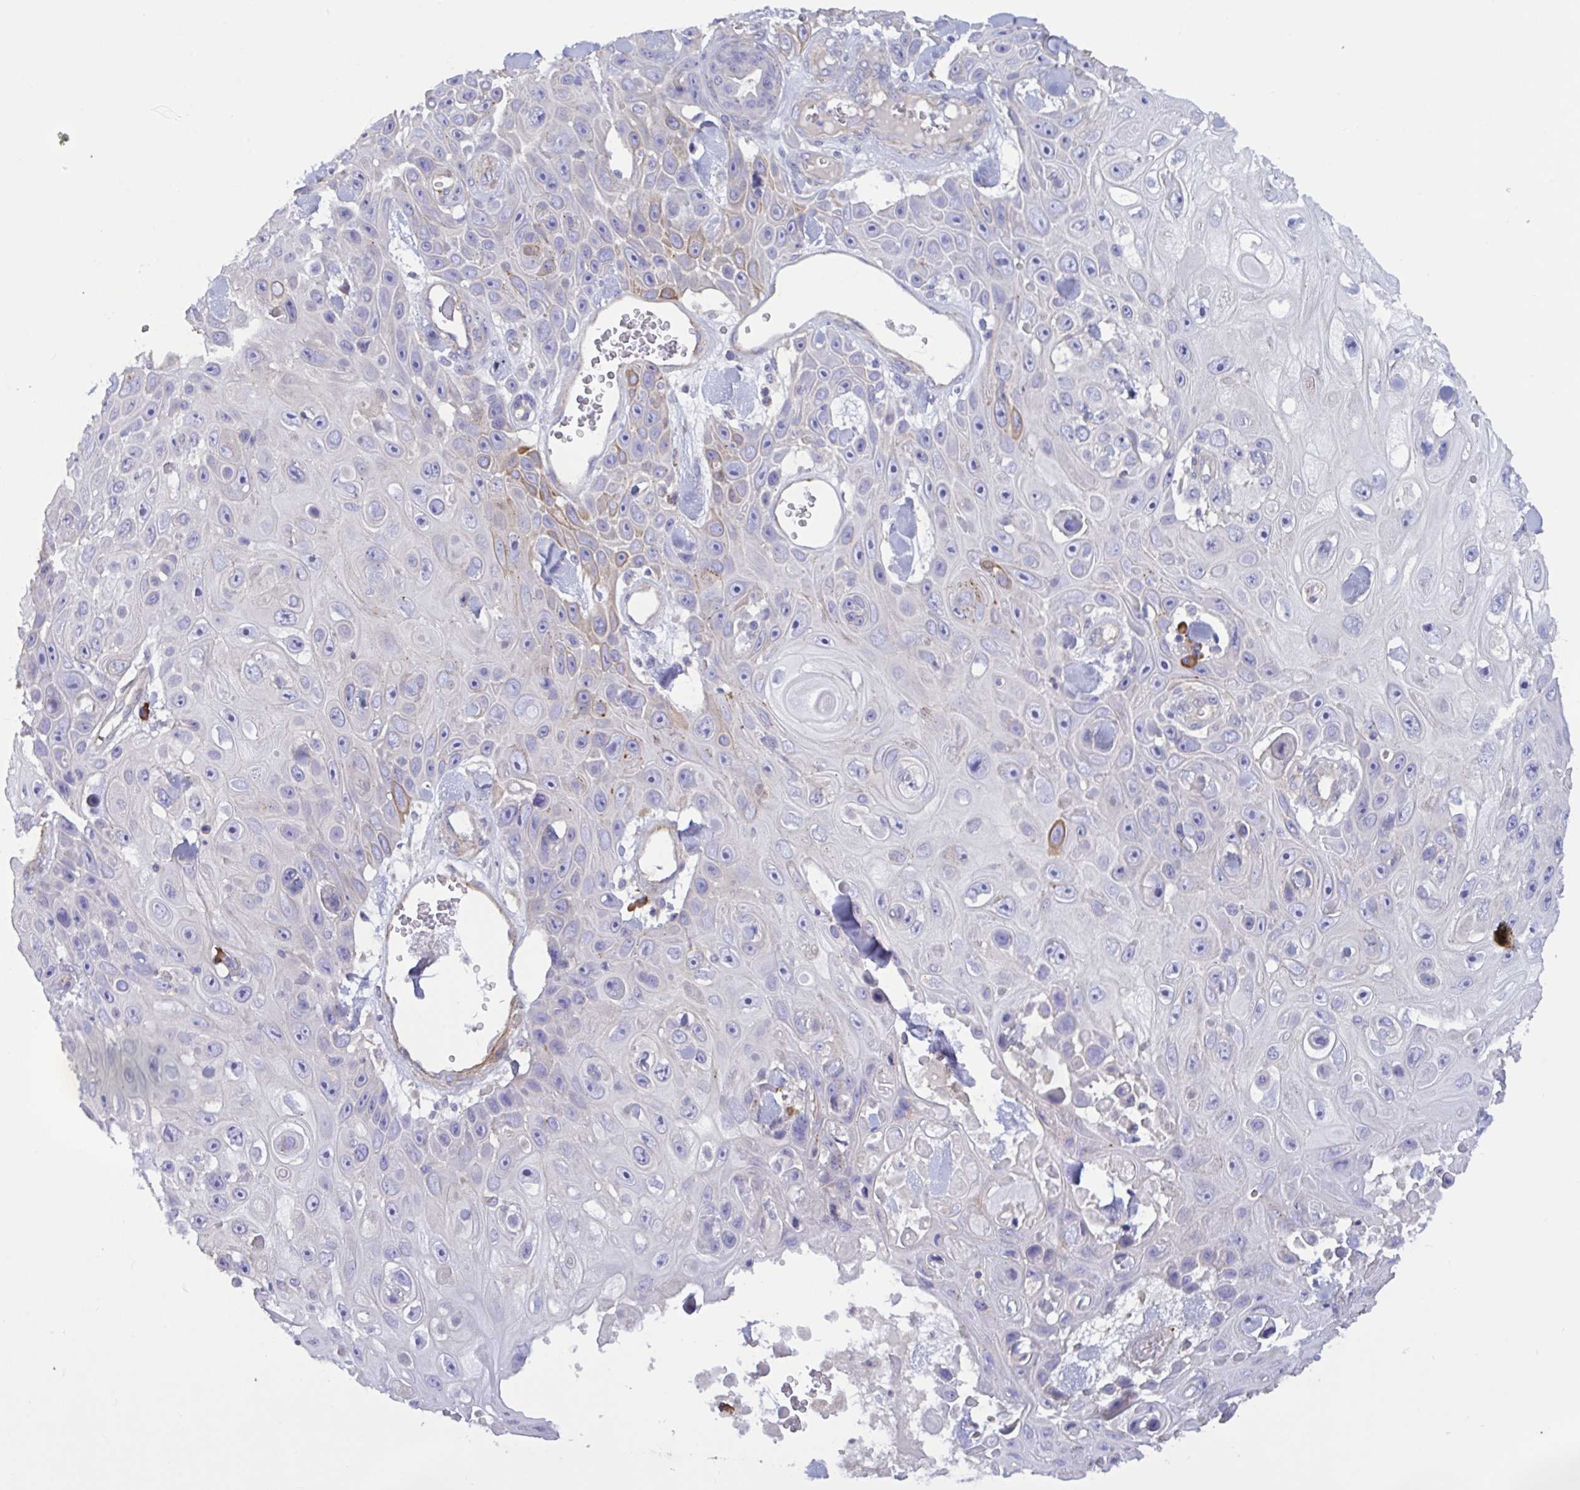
{"staining": {"intensity": "weak", "quantity": "<25%", "location": "cytoplasmic/membranous"}, "tissue": "skin cancer", "cell_type": "Tumor cells", "image_type": "cancer", "snomed": [{"axis": "morphology", "description": "Squamous cell carcinoma, NOS"}, {"axis": "topography", "description": "Skin"}], "caption": "Immunohistochemistry histopathology image of neoplastic tissue: human skin squamous cell carcinoma stained with DAB exhibits no significant protein expression in tumor cells.", "gene": "SLC66A1", "patient": {"sex": "male", "age": 82}}